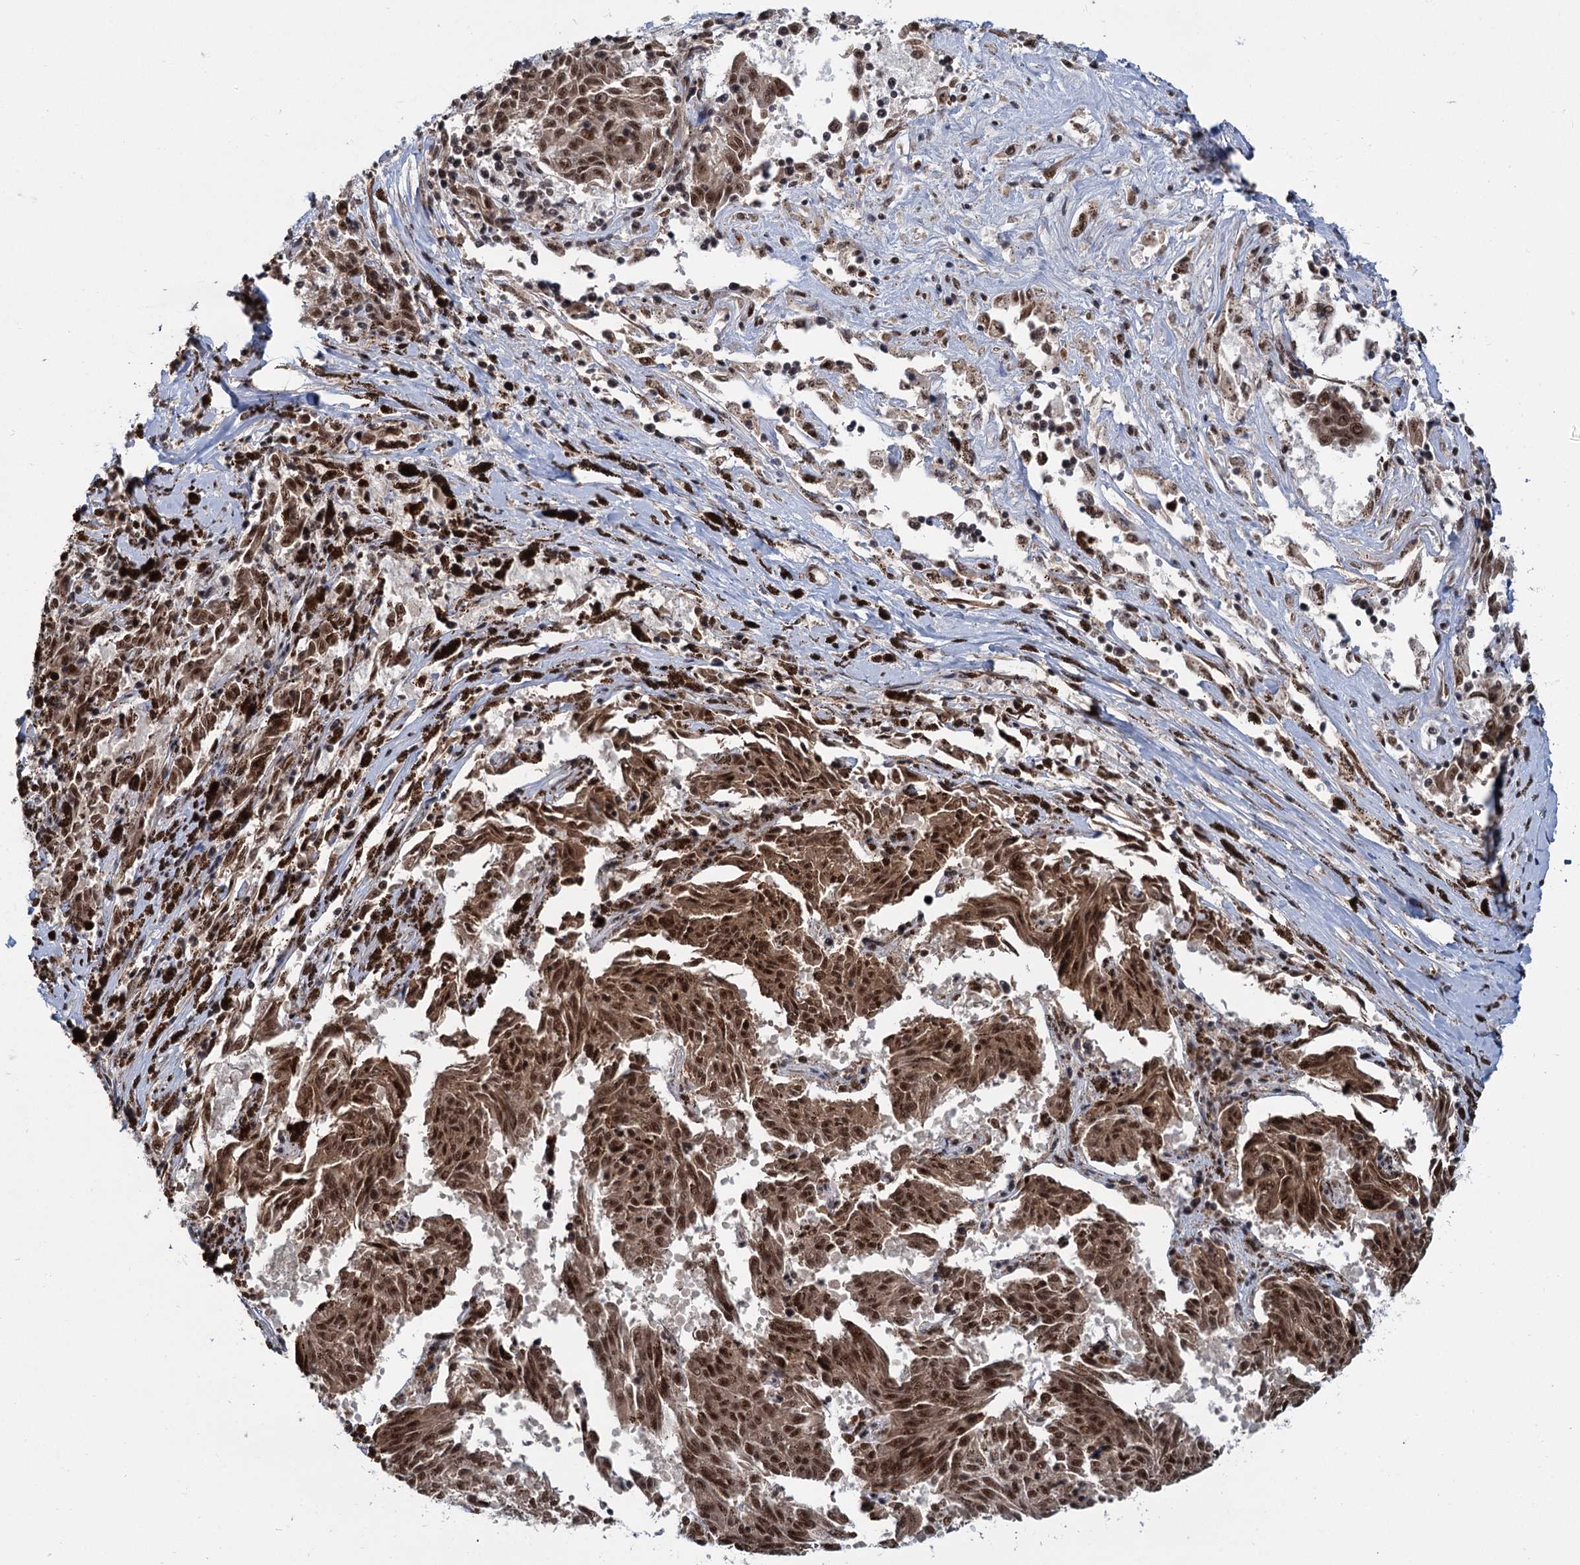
{"staining": {"intensity": "moderate", "quantity": ">75%", "location": "cytoplasmic/membranous,nuclear"}, "tissue": "melanoma", "cell_type": "Tumor cells", "image_type": "cancer", "snomed": [{"axis": "morphology", "description": "Malignant melanoma, NOS"}, {"axis": "topography", "description": "Skin"}], "caption": "The immunohistochemical stain labels moderate cytoplasmic/membranous and nuclear expression in tumor cells of malignant melanoma tissue.", "gene": "WBP4", "patient": {"sex": "female", "age": 72}}